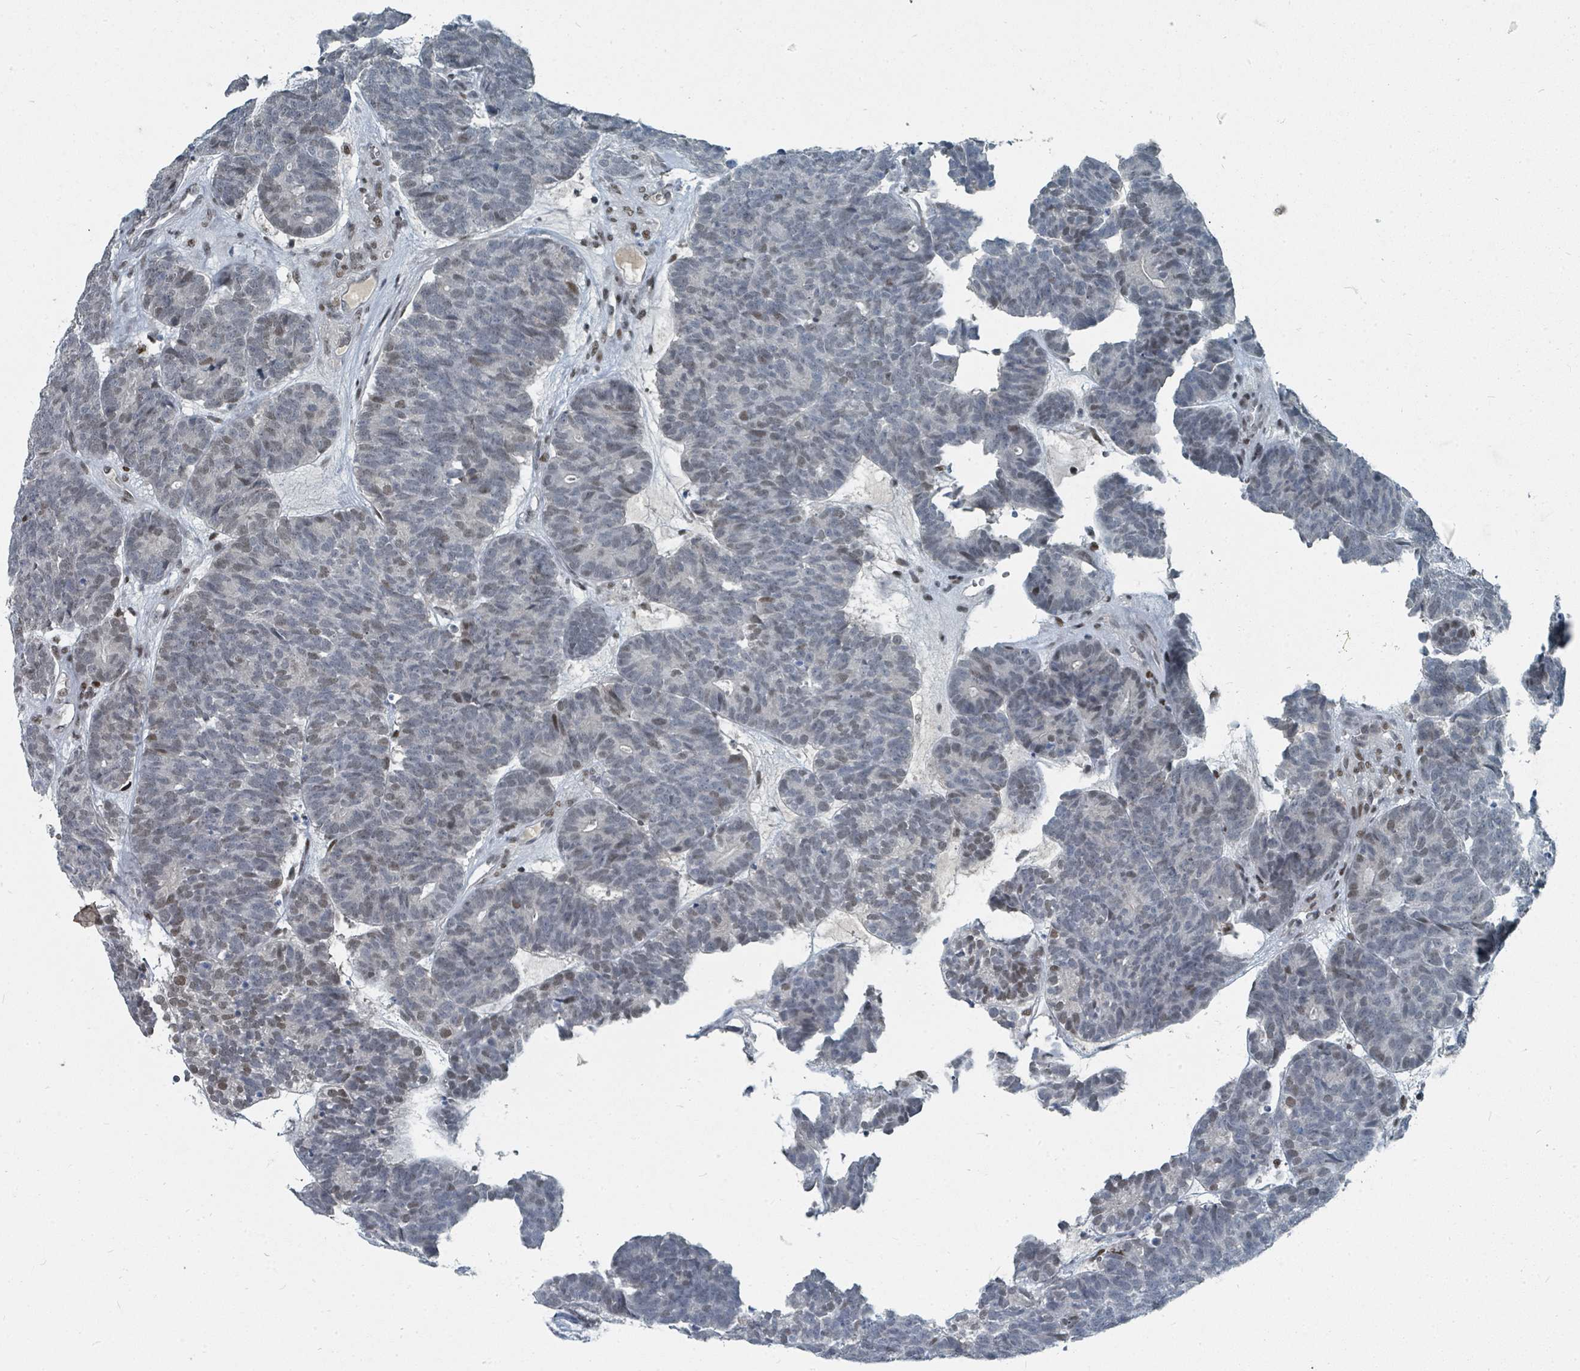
{"staining": {"intensity": "weak", "quantity": "25%-75%", "location": "nuclear"}, "tissue": "head and neck cancer", "cell_type": "Tumor cells", "image_type": "cancer", "snomed": [{"axis": "morphology", "description": "Adenocarcinoma, NOS"}, {"axis": "topography", "description": "Head-Neck"}], "caption": "Head and neck cancer (adenocarcinoma) was stained to show a protein in brown. There is low levels of weak nuclear positivity in approximately 25%-75% of tumor cells. Nuclei are stained in blue.", "gene": "UCK1", "patient": {"sex": "female", "age": 81}}